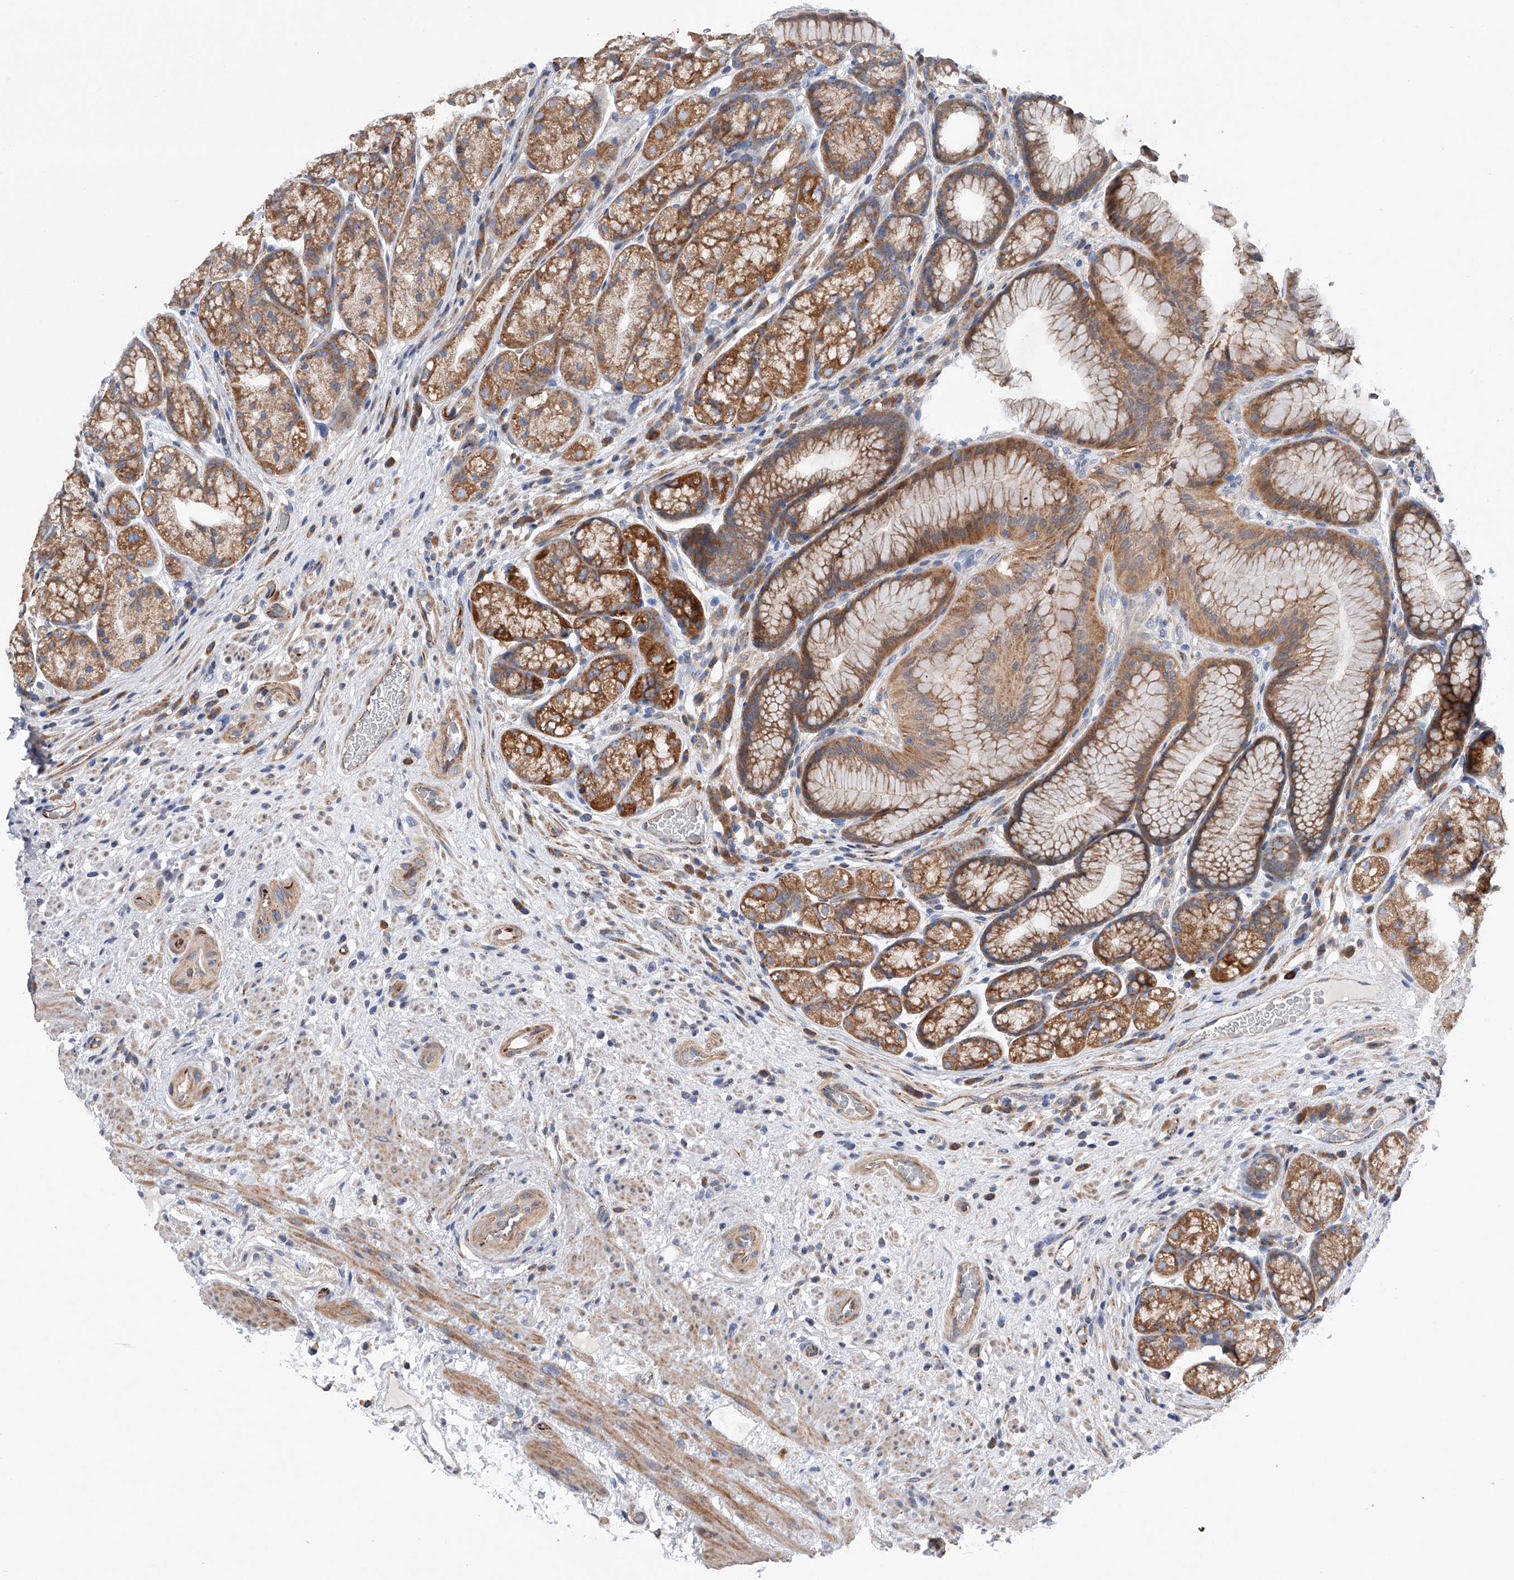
{"staining": {"intensity": "moderate", "quantity": ">75%", "location": "cytoplasmic/membranous"}, "tissue": "stomach", "cell_type": "Glandular cells", "image_type": "normal", "snomed": [{"axis": "morphology", "description": "Normal tissue, NOS"}, {"axis": "topography", "description": "Stomach"}], "caption": "Immunohistochemical staining of benign human stomach reveals moderate cytoplasmic/membranous protein expression in about >75% of glandular cells.", "gene": "MLYCD", "patient": {"sex": "male", "age": 57}}